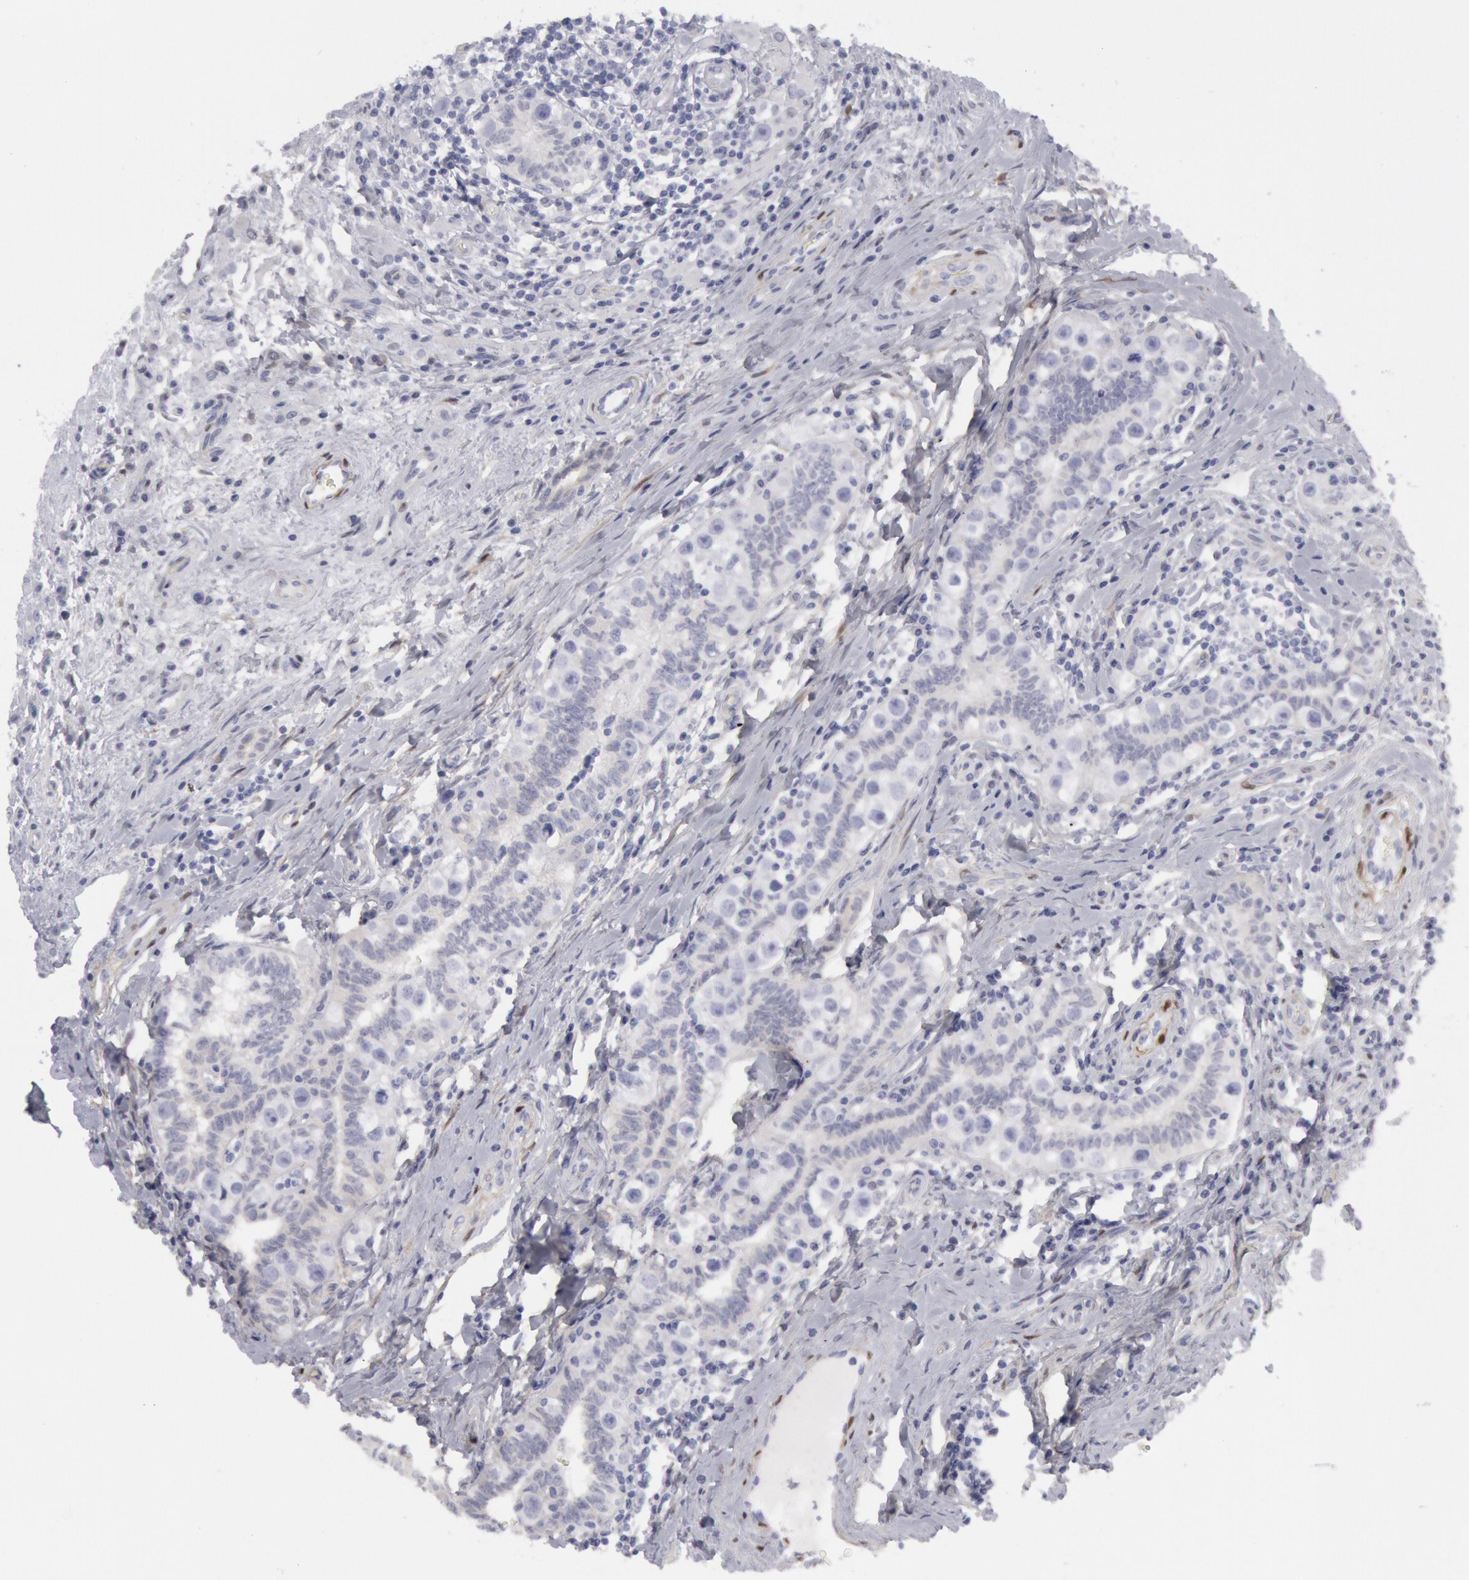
{"staining": {"intensity": "negative", "quantity": "none", "location": "none"}, "tissue": "testis cancer", "cell_type": "Tumor cells", "image_type": "cancer", "snomed": [{"axis": "morphology", "description": "Seminoma, NOS"}, {"axis": "topography", "description": "Testis"}], "caption": "Human testis seminoma stained for a protein using IHC displays no positivity in tumor cells.", "gene": "FHL1", "patient": {"sex": "male", "age": 32}}